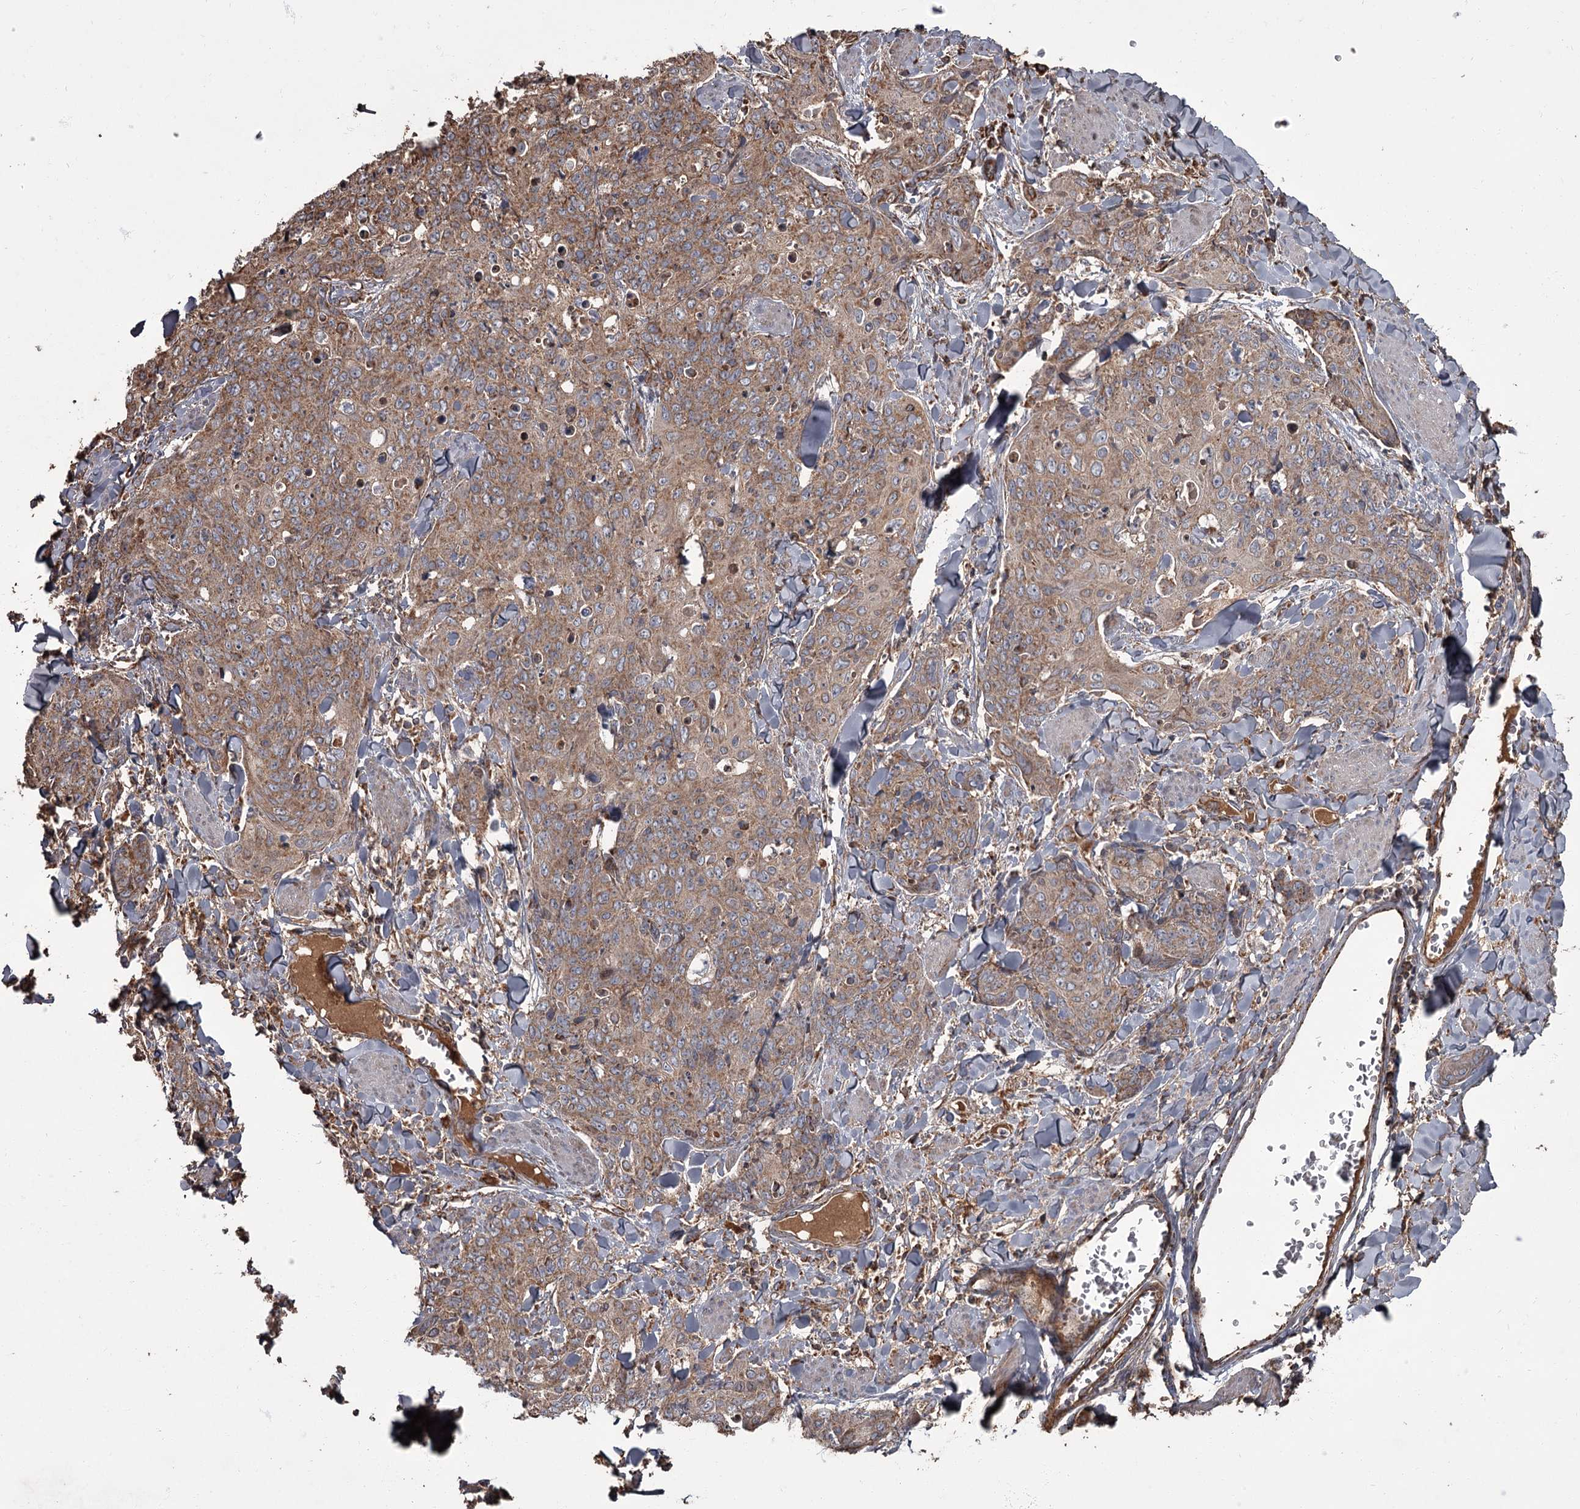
{"staining": {"intensity": "moderate", "quantity": ">75%", "location": "cytoplasmic/membranous"}, "tissue": "skin cancer", "cell_type": "Tumor cells", "image_type": "cancer", "snomed": [{"axis": "morphology", "description": "Squamous cell carcinoma, NOS"}, {"axis": "topography", "description": "Skin"}, {"axis": "topography", "description": "Vulva"}], "caption": "DAB (3,3'-diaminobenzidine) immunohistochemical staining of human squamous cell carcinoma (skin) shows moderate cytoplasmic/membranous protein staining in approximately >75% of tumor cells.", "gene": "THAP9", "patient": {"sex": "female", "age": 85}}